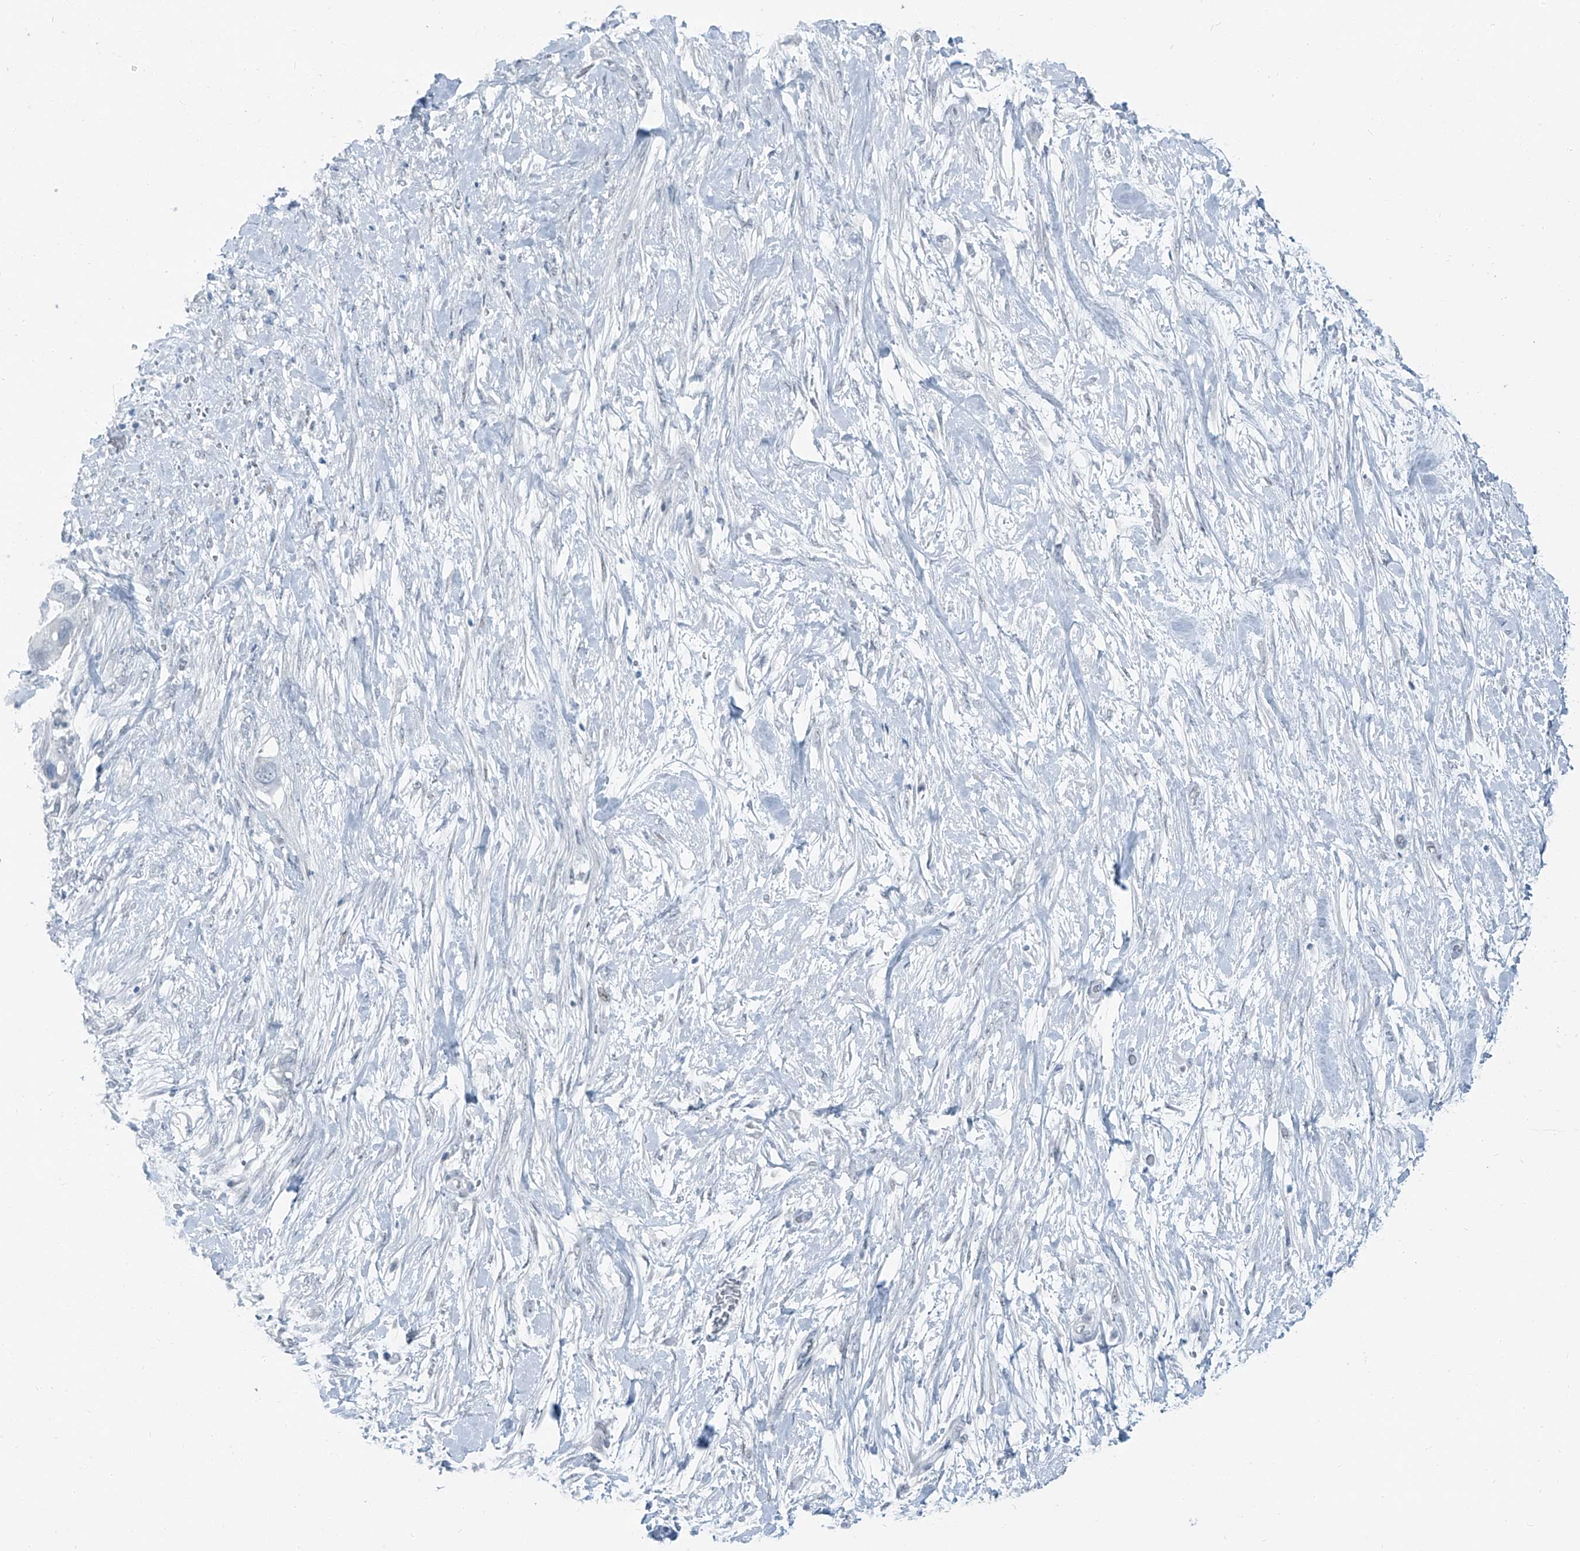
{"staining": {"intensity": "negative", "quantity": "none", "location": "none"}, "tissue": "pancreatic cancer", "cell_type": "Tumor cells", "image_type": "cancer", "snomed": [{"axis": "morphology", "description": "Adenocarcinoma, NOS"}, {"axis": "topography", "description": "Pancreas"}], "caption": "High magnification brightfield microscopy of pancreatic cancer stained with DAB (3,3'-diaminobenzidine) (brown) and counterstained with hematoxylin (blue): tumor cells show no significant positivity.", "gene": "RGN", "patient": {"sex": "male", "age": 68}}